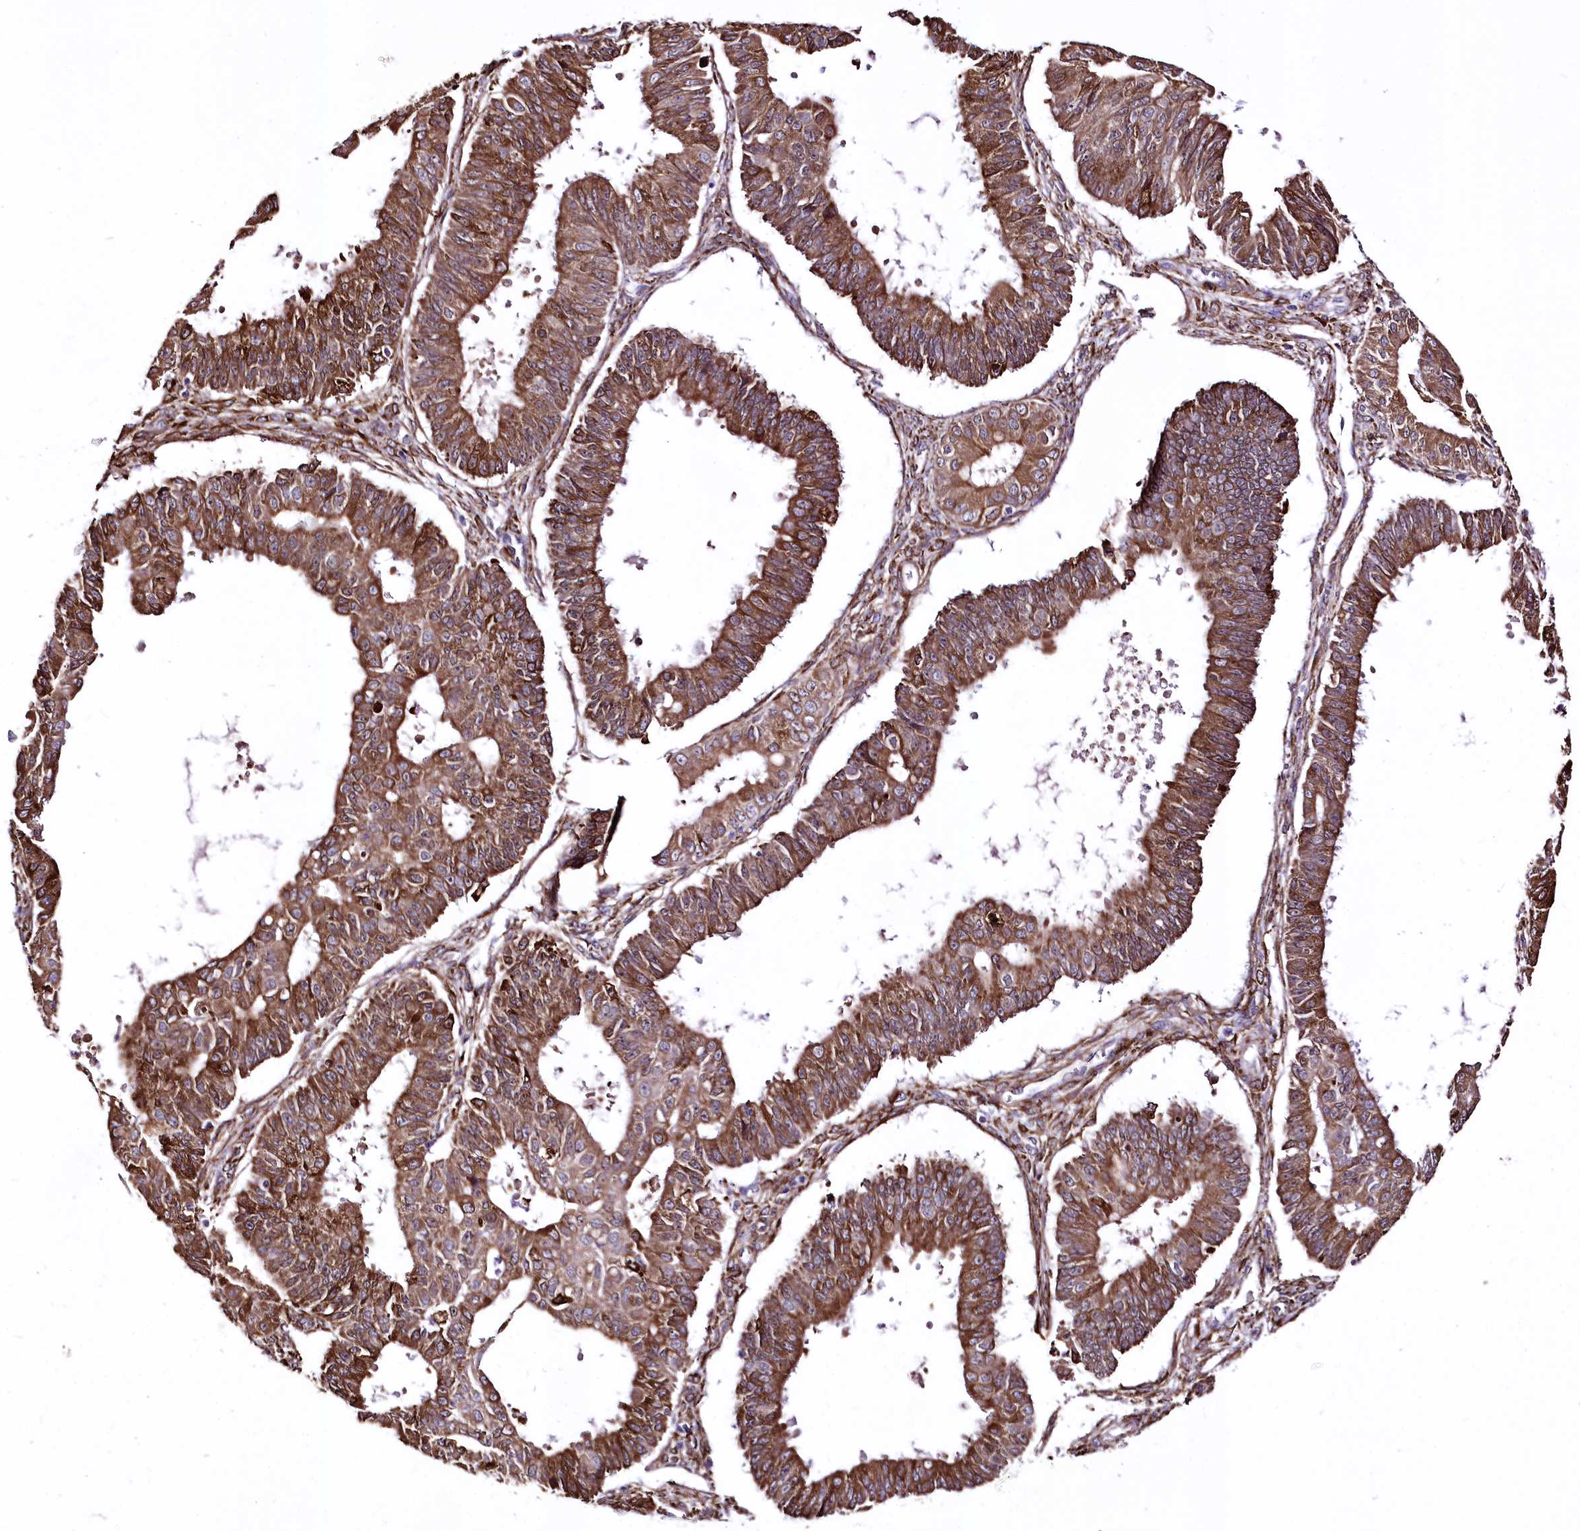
{"staining": {"intensity": "moderate", "quantity": ">75%", "location": "cytoplasmic/membranous"}, "tissue": "ovarian cancer", "cell_type": "Tumor cells", "image_type": "cancer", "snomed": [{"axis": "morphology", "description": "Carcinoma, endometroid"}, {"axis": "topography", "description": "Appendix"}, {"axis": "topography", "description": "Ovary"}], "caption": "A medium amount of moderate cytoplasmic/membranous staining is appreciated in about >75% of tumor cells in endometroid carcinoma (ovarian) tissue. The staining is performed using DAB (3,3'-diaminobenzidine) brown chromogen to label protein expression. The nuclei are counter-stained blue using hematoxylin.", "gene": "WWC1", "patient": {"sex": "female", "age": 42}}